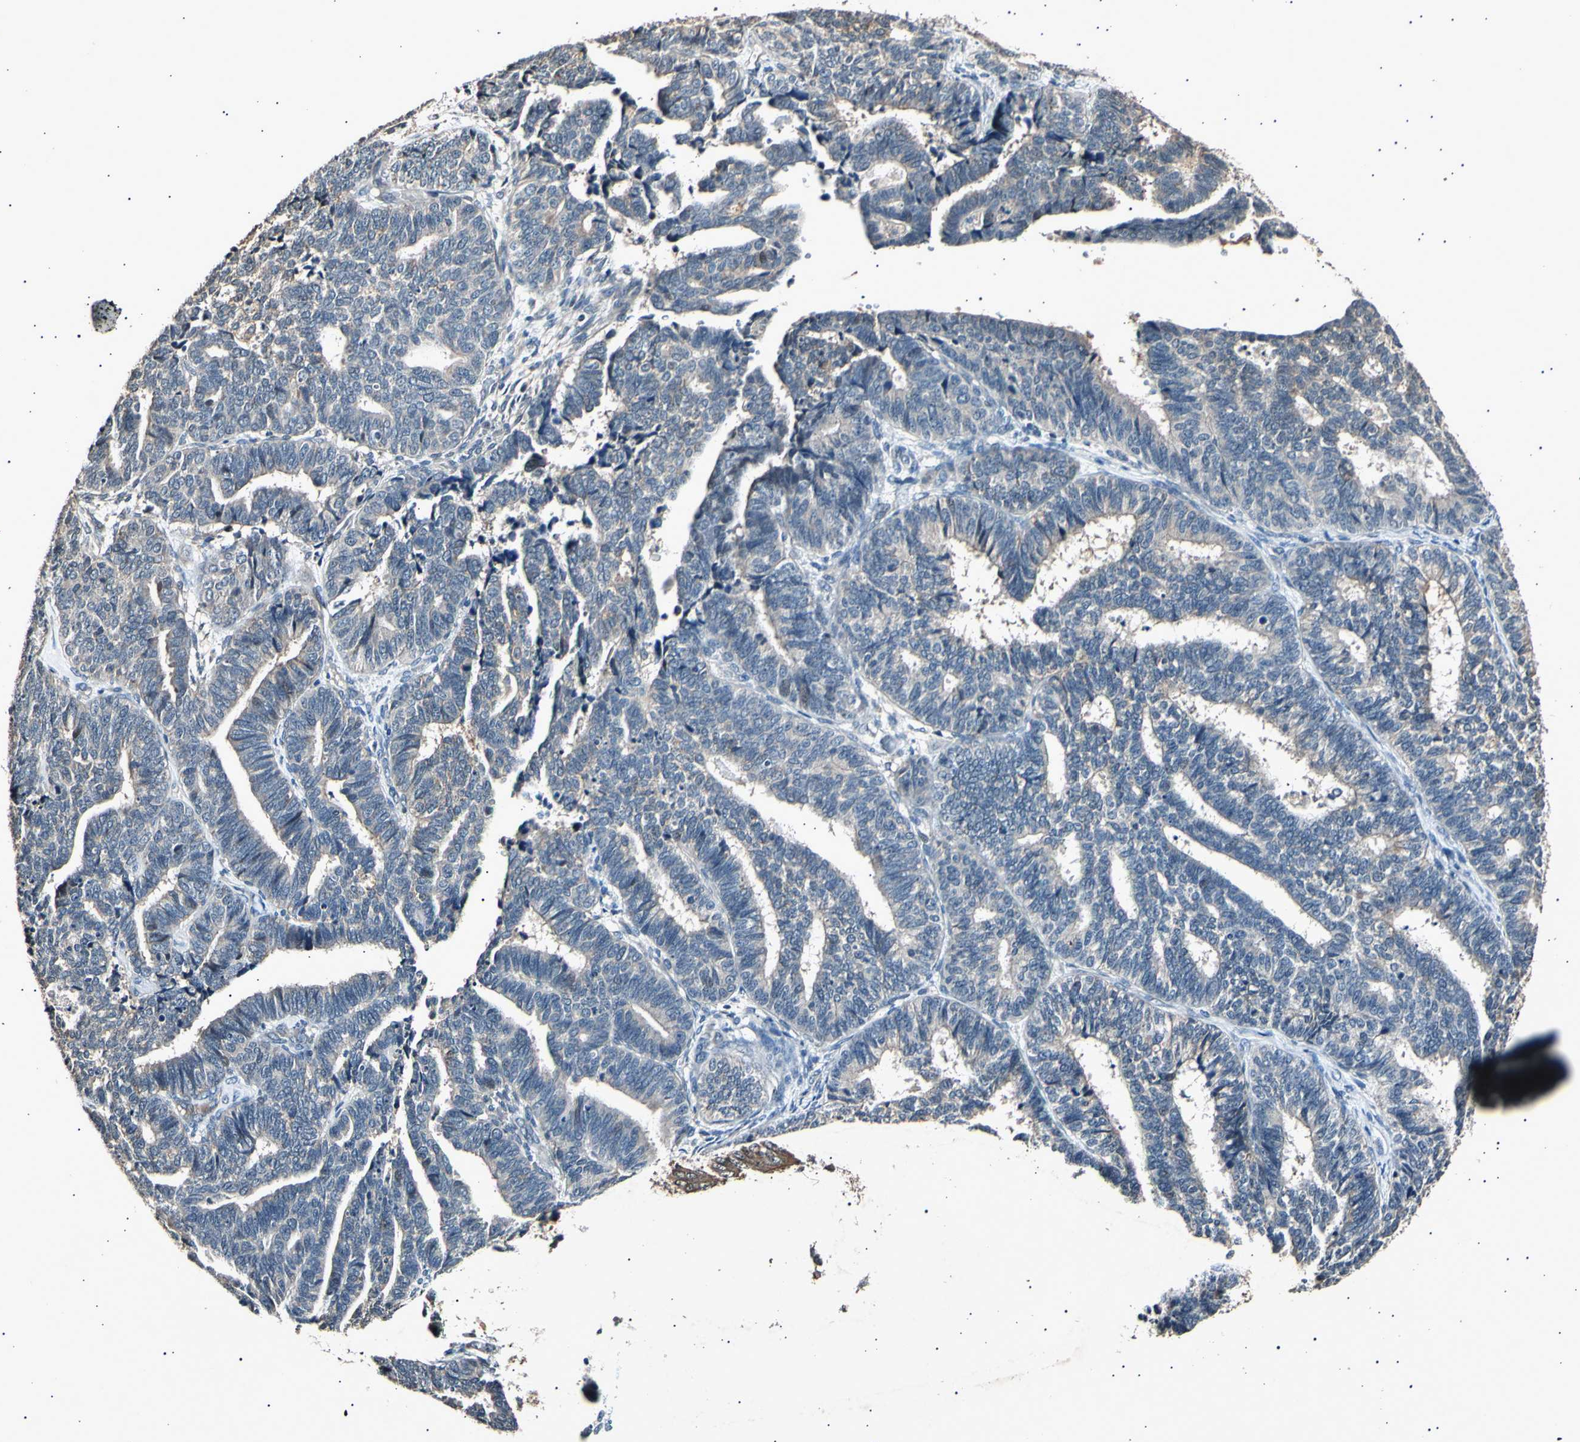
{"staining": {"intensity": "weak", "quantity": "<25%", "location": "cytoplasmic/membranous"}, "tissue": "endometrial cancer", "cell_type": "Tumor cells", "image_type": "cancer", "snomed": [{"axis": "morphology", "description": "Adenocarcinoma, NOS"}, {"axis": "topography", "description": "Endometrium"}], "caption": "Micrograph shows no significant protein positivity in tumor cells of endometrial cancer. Brightfield microscopy of IHC stained with DAB (3,3'-diaminobenzidine) (brown) and hematoxylin (blue), captured at high magnification.", "gene": "ADCY3", "patient": {"sex": "female", "age": 70}}